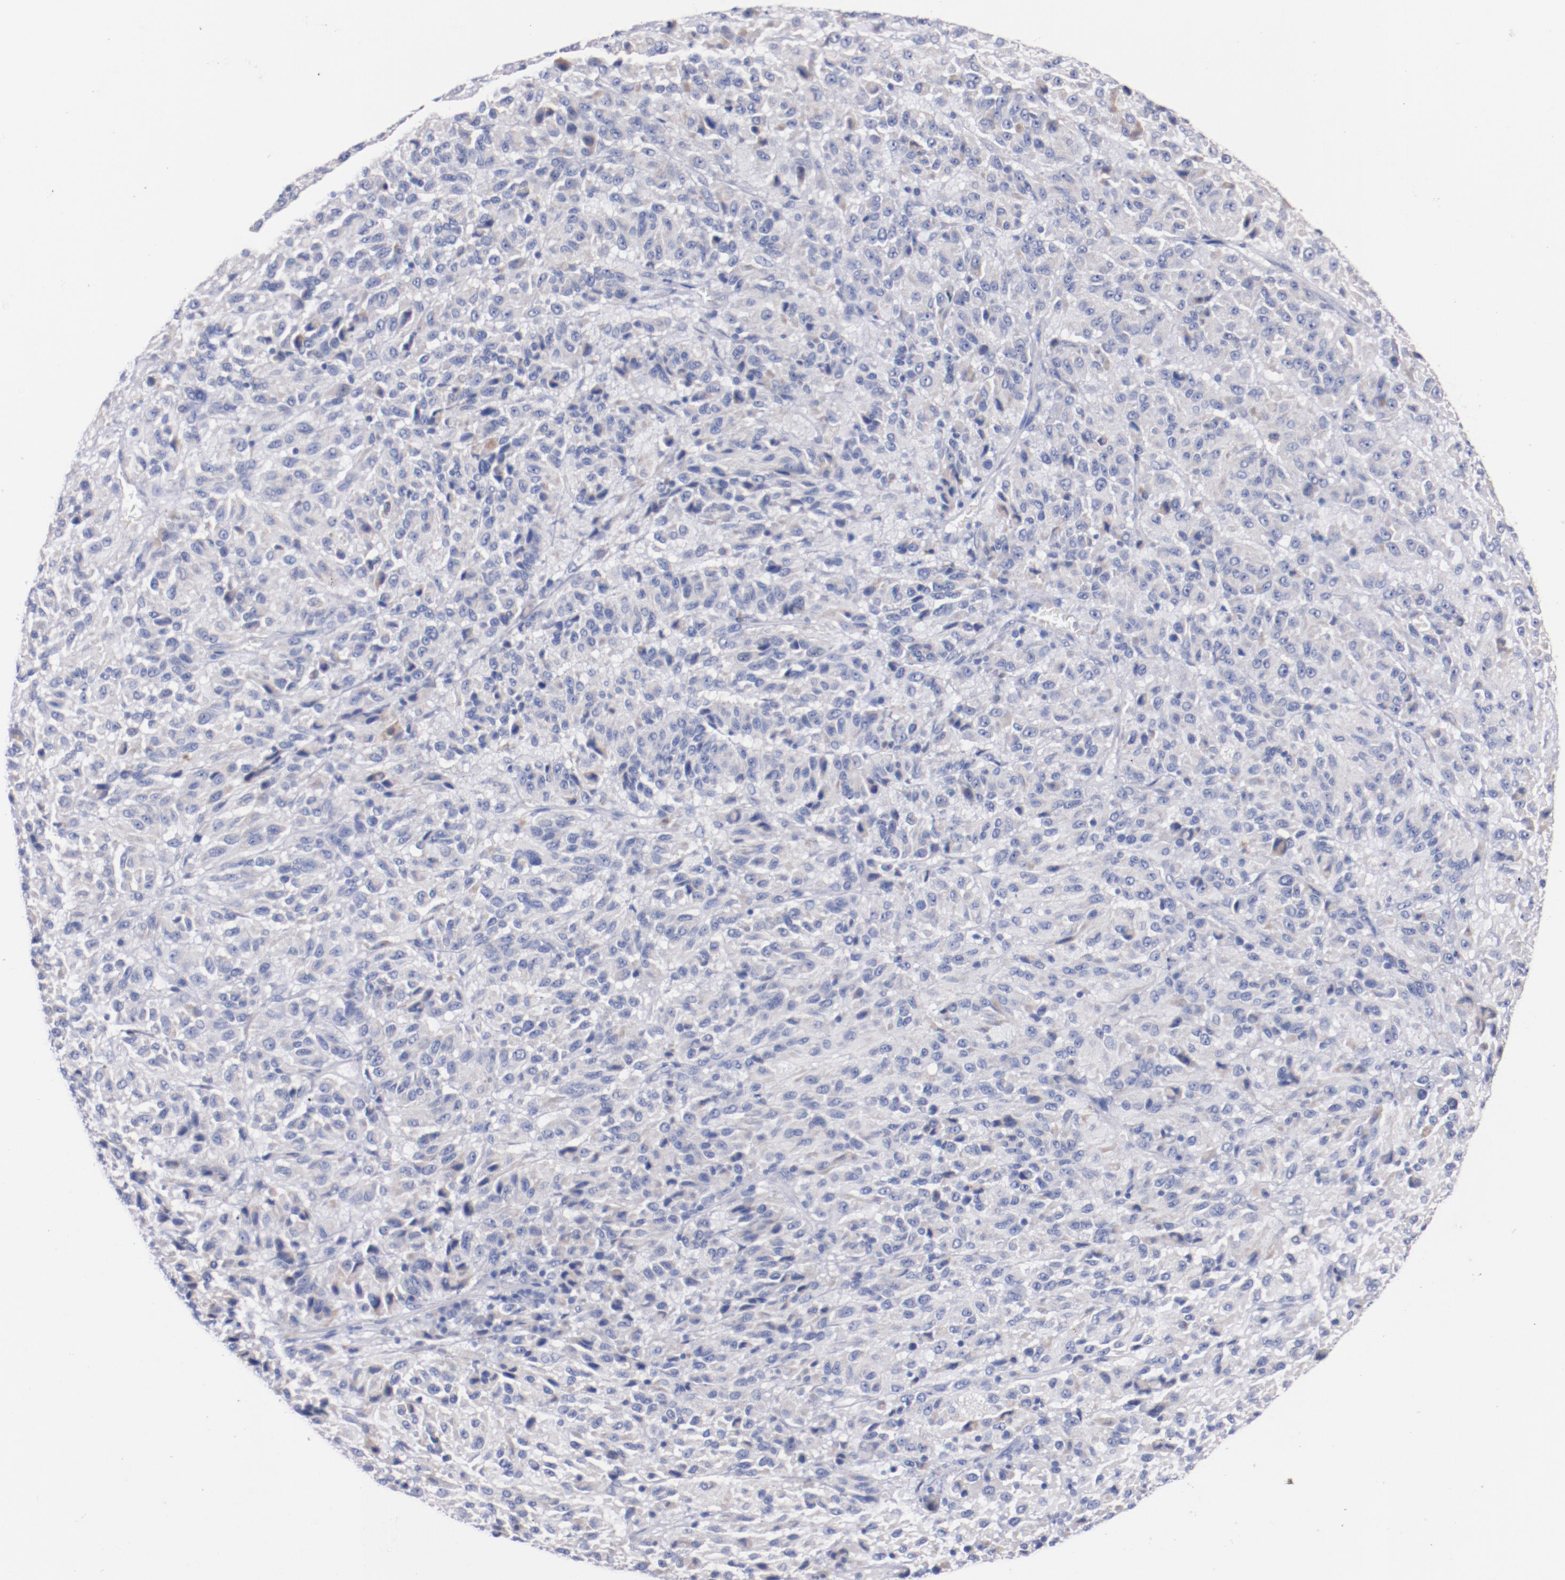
{"staining": {"intensity": "negative", "quantity": "none", "location": "none"}, "tissue": "melanoma", "cell_type": "Tumor cells", "image_type": "cancer", "snomed": [{"axis": "morphology", "description": "Malignant melanoma, Metastatic site"}, {"axis": "topography", "description": "Lung"}], "caption": "Melanoma was stained to show a protein in brown. There is no significant positivity in tumor cells.", "gene": "CNTNAP2", "patient": {"sex": "male", "age": 64}}